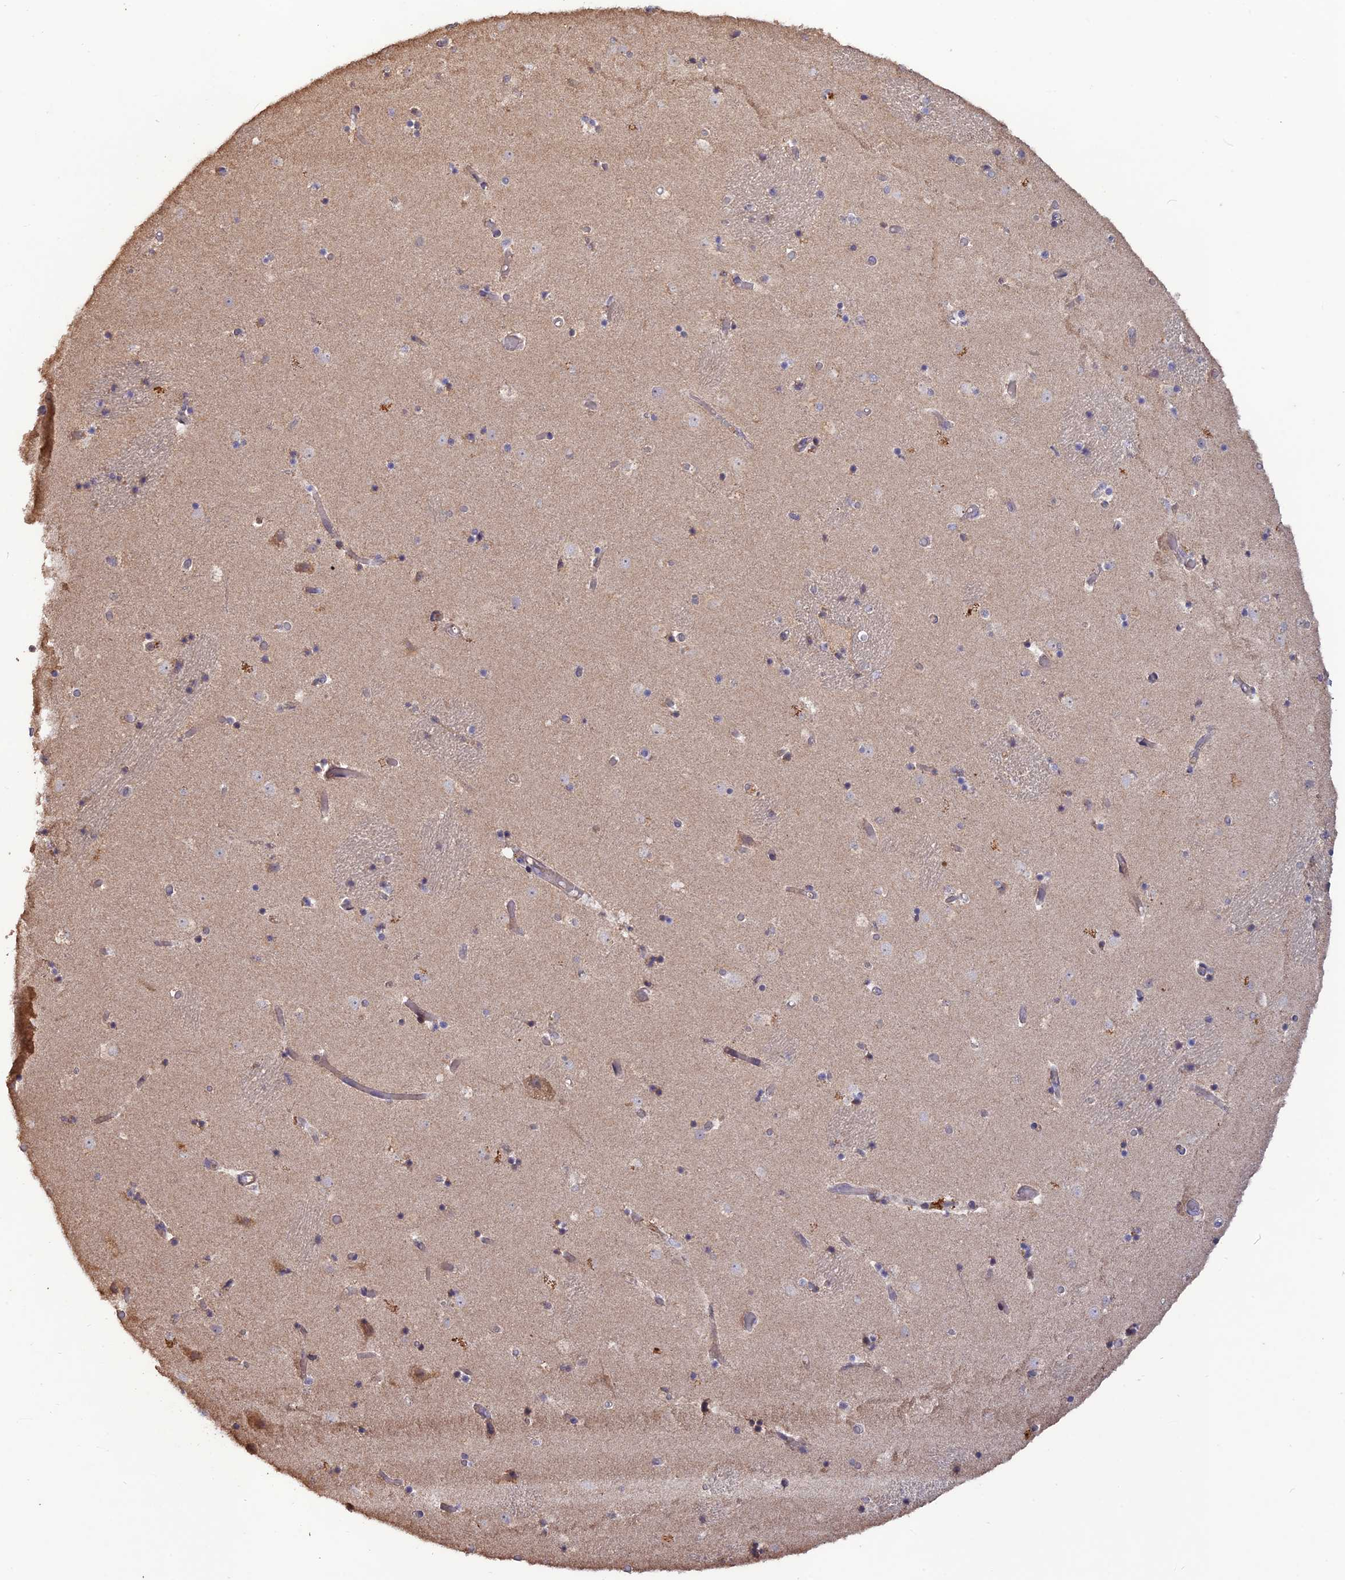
{"staining": {"intensity": "weak", "quantity": "<25%", "location": "cytoplasmic/membranous"}, "tissue": "caudate", "cell_type": "Glial cells", "image_type": "normal", "snomed": [{"axis": "morphology", "description": "Normal tissue, NOS"}, {"axis": "topography", "description": "Lateral ventricle wall"}], "caption": "IHC histopathology image of unremarkable caudate: caudate stained with DAB (3,3'-diaminobenzidine) displays no significant protein staining in glial cells. The staining was performed using DAB to visualize the protein expression in brown, while the nuclei were stained in blue with hematoxylin (Magnification: 20x).", "gene": "LAYN", "patient": {"sex": "female", "age": 52}}